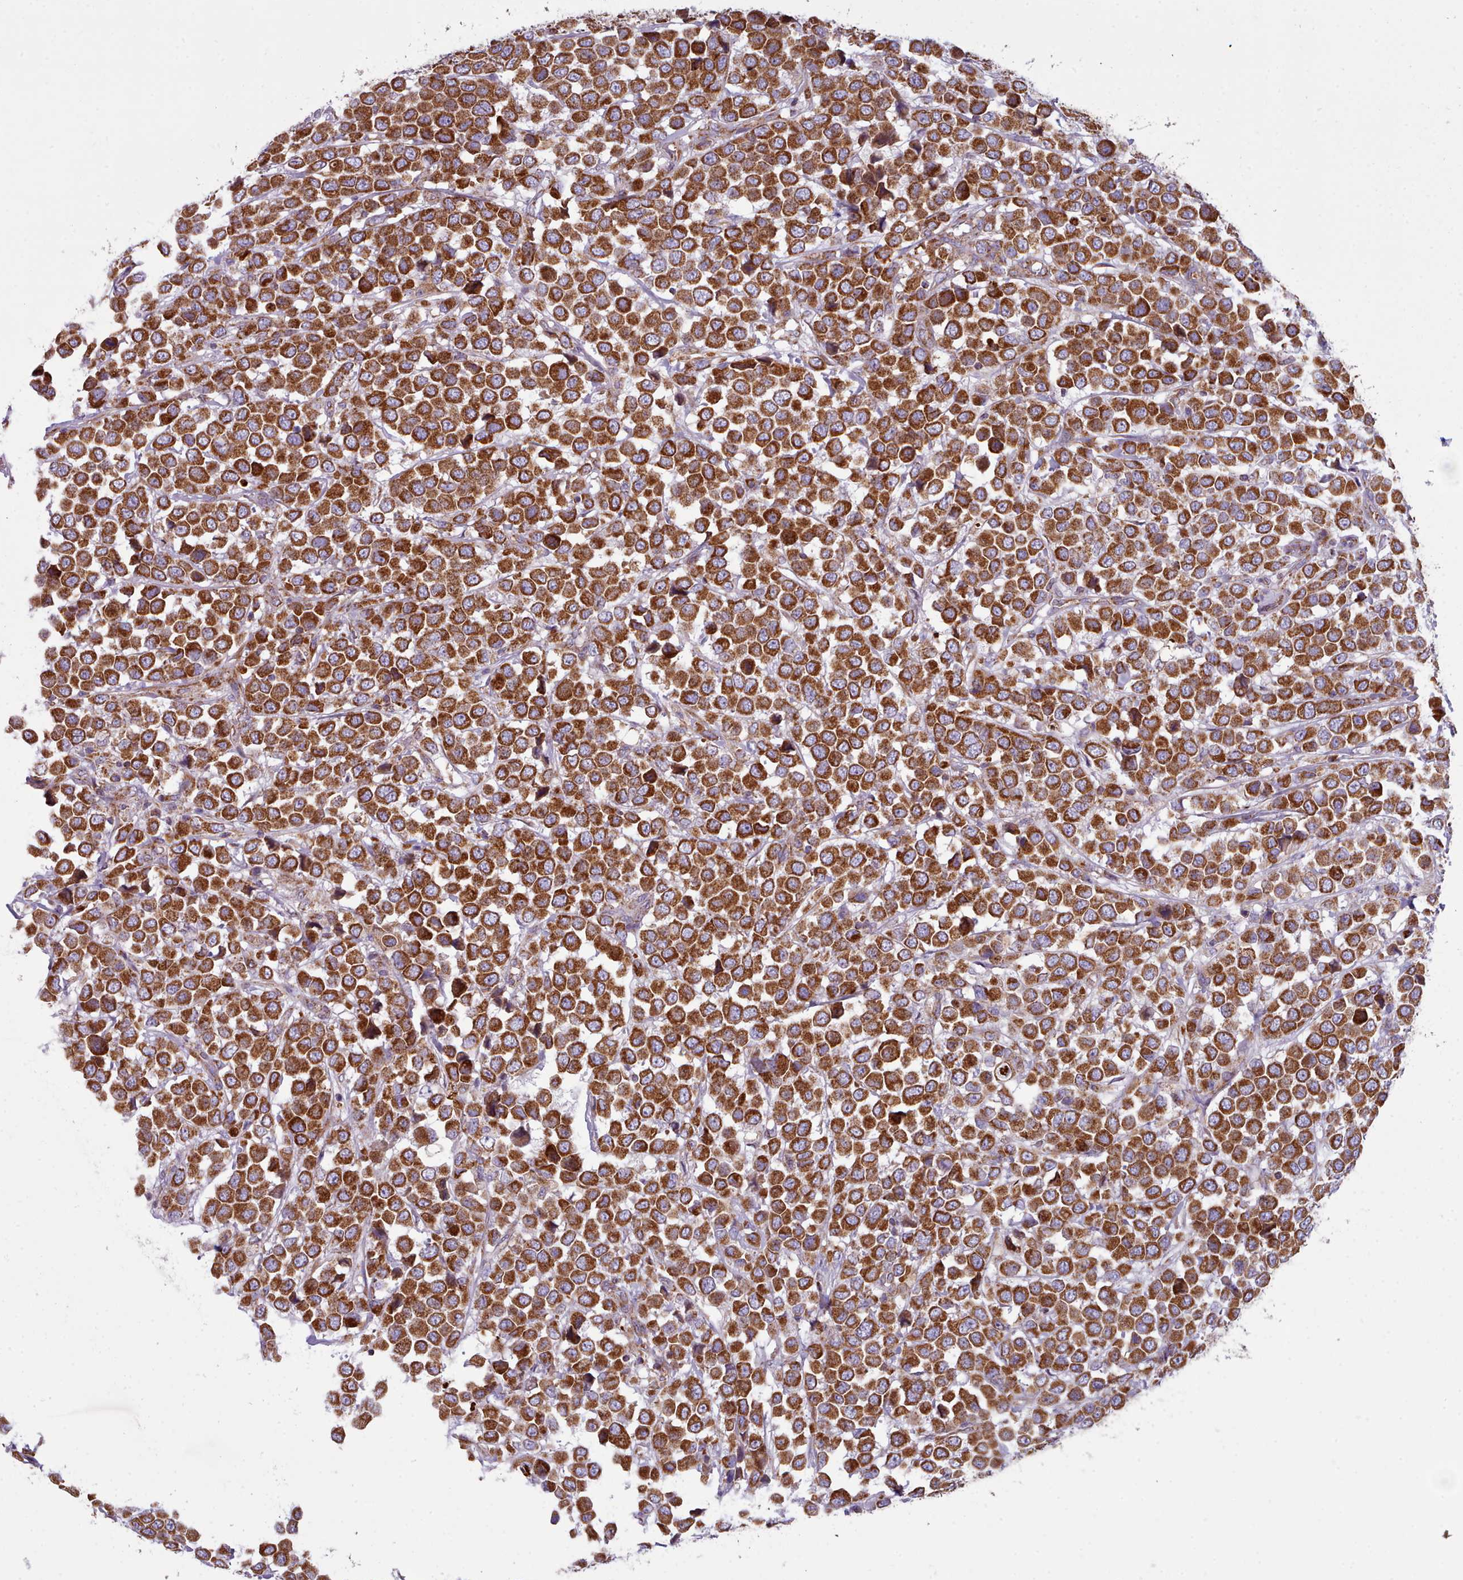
{"staining": {"intensity": "strong", "quantity": ">75%", "location": "cytoplasmic/membranous"}, "tissue": "breast cancer", "cell_type": "Tumor cells", "image_type": "cancer", "snomed": [{"axis": "morphology", "description": "Duct carcinoma"}, {"axis": "topography", "description": "Breast"}], "caption": "A brown stain highlights strong cytoplasmic/membranous positivity of a protein in intraductal carcinoma (breast) tumor cells. (brown staining indicates protein expression, while blue staining denotes nuclei).", "gene": "SRP54", "patient": {"sex": "female", "age": 61}}